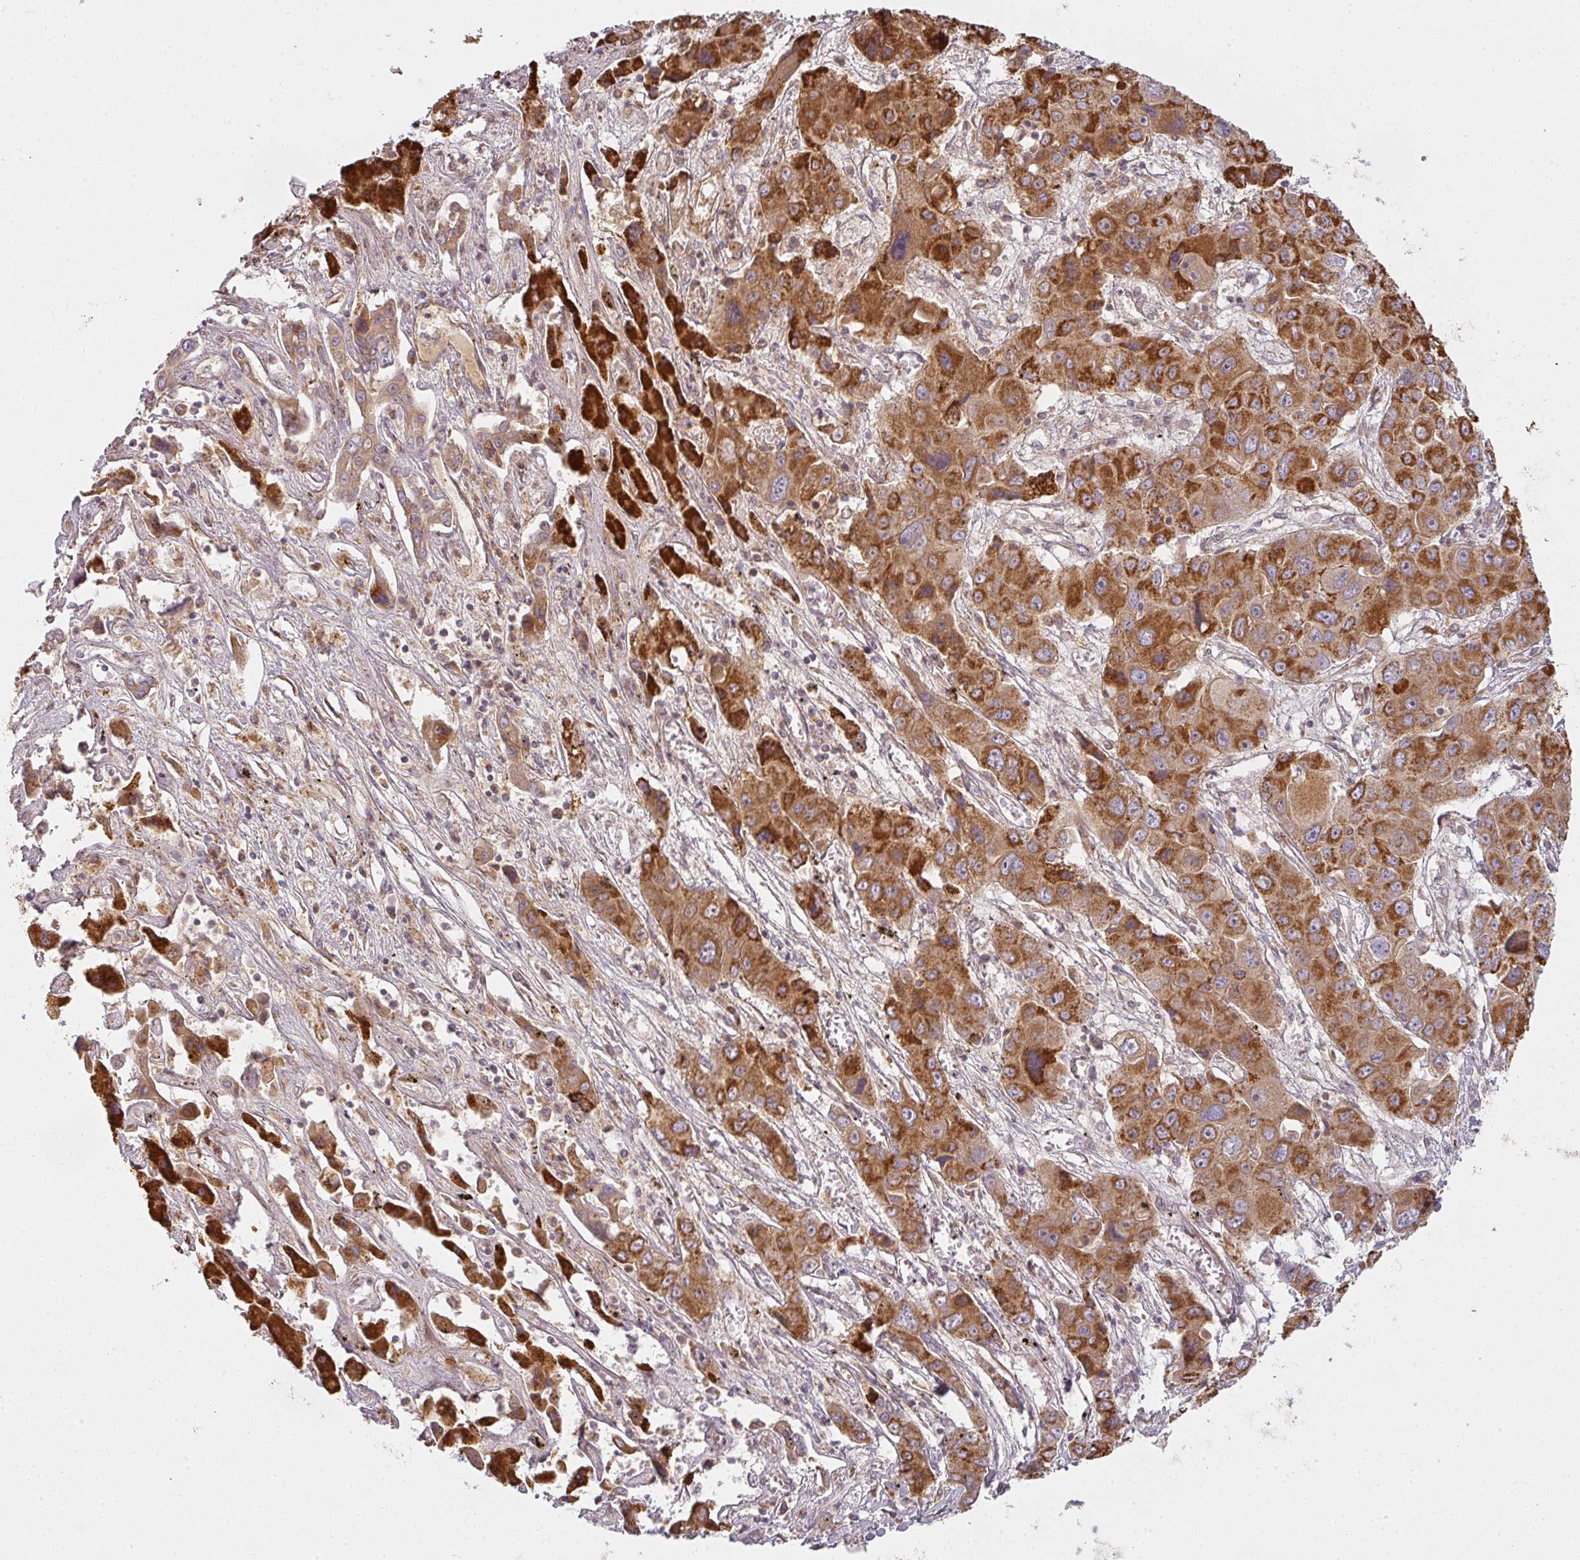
{"staining": {"intensity": "weak", "quantity": ">75%", "location": "cytoplasmic/membranous"}, "tissue": "liver cancer", "cell_type": "Tumor cells", "image_type": "cancer", "snomed": [{"axis": "morphology", "description": "Cholangiocarcinoma"}, {"axis": "topography", "description": "Liver"}], "caption": "A photomicrograph of human liver cancer (cholangiocarcinoma) stained for a protein demonstrates weak cytoplasmic/membranous brown staining in tumor cells. (IHC, brightfield microscopy, high magnification).", "gene": "CNOT1", "patient": {"sex": "male", "age": 67}}